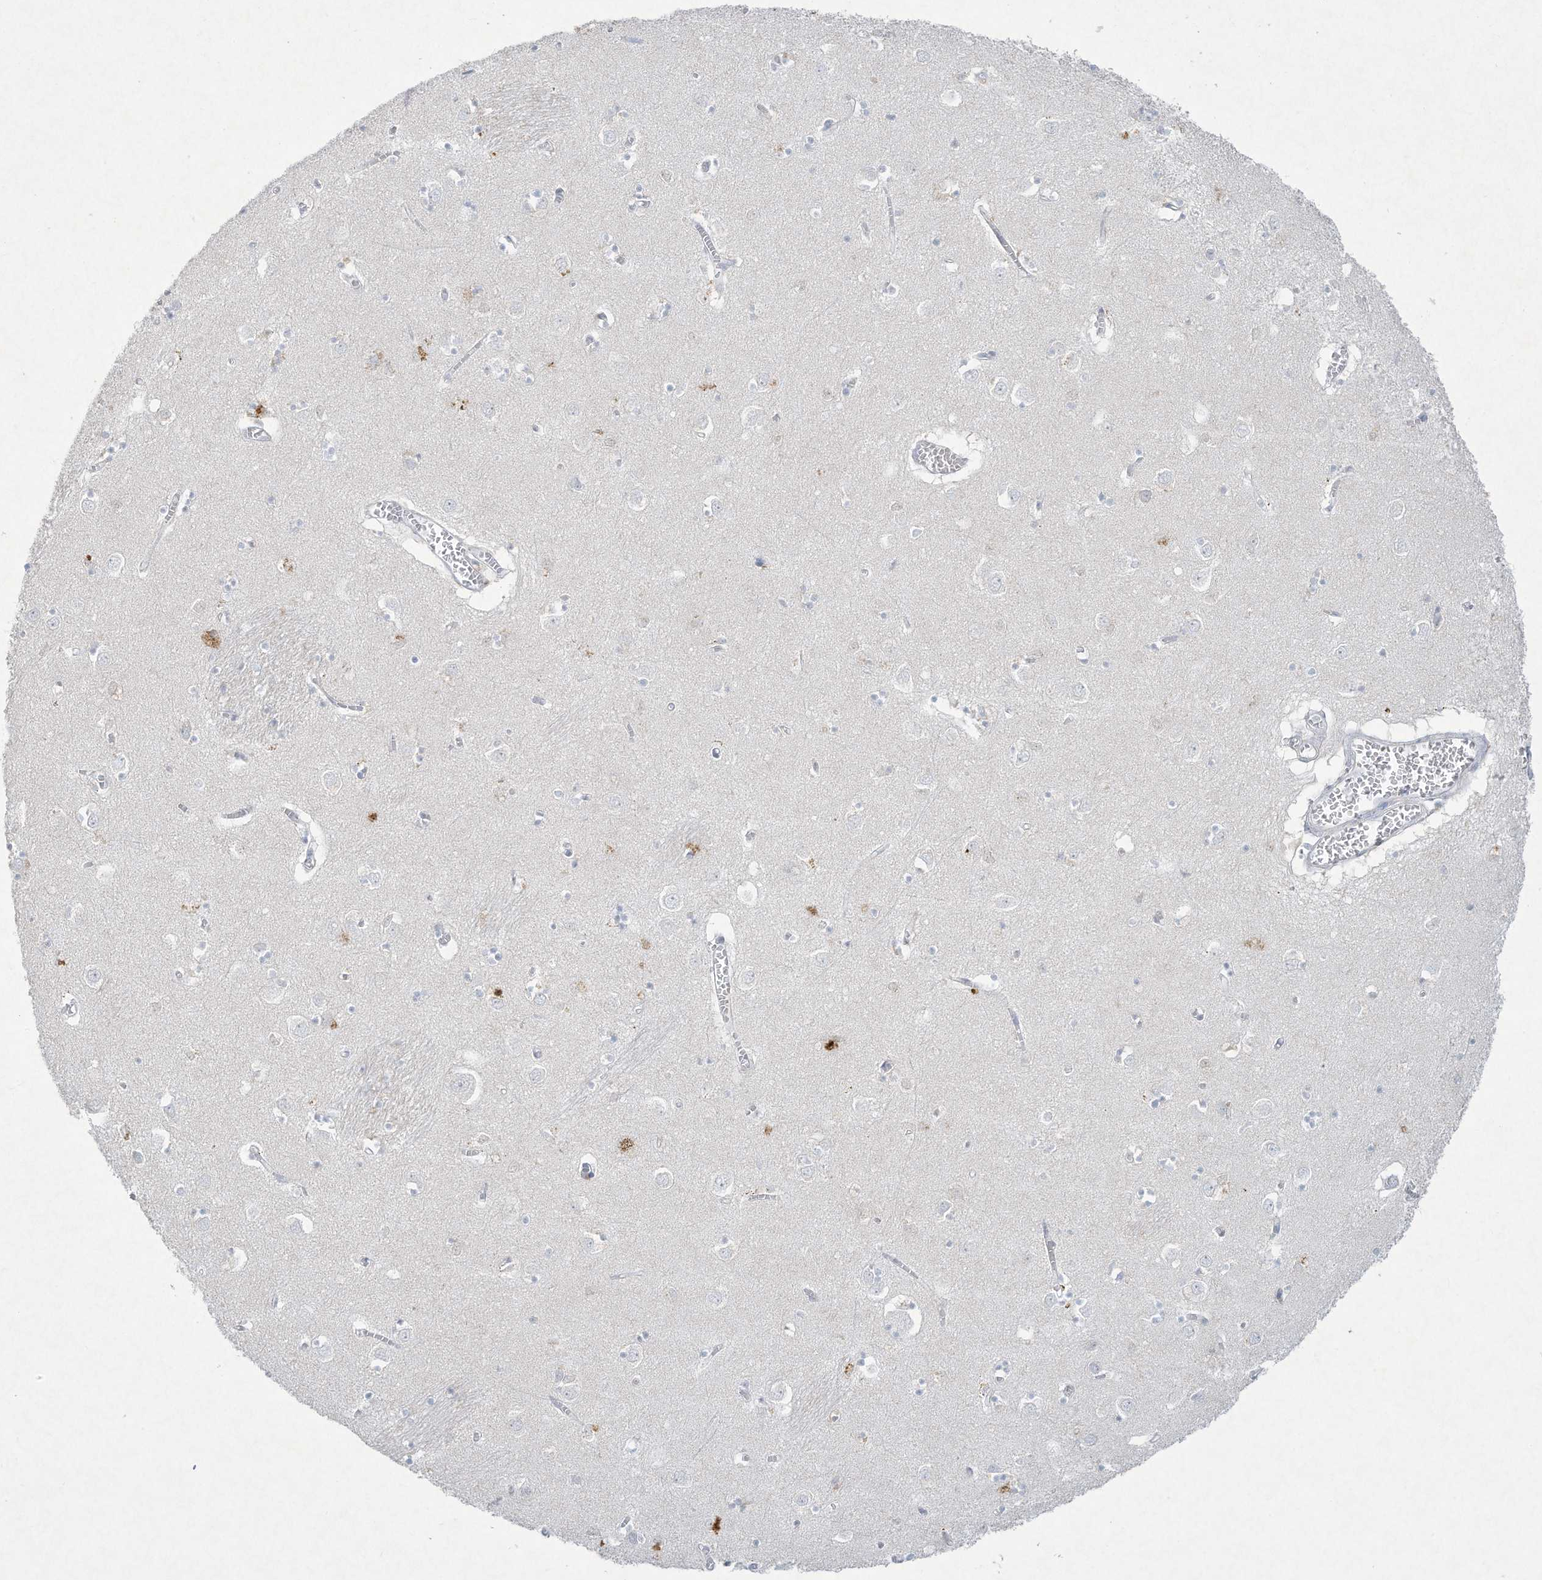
{"staining": {"intensity": "negative", "quantity": "none", "location": "none"}, "tissue": "caudate", "cell_type": "Glial cells", "image_type": "normal", "snomed": [{"axis": "morphology", "description": "Normal tissue, NOS"}, {"axis": "topography", "description": "Lateral ventricle wall"}], "caption": "Immunohistochemical staining of unremarkable human caudate reveals no significant staining in glial cells.", "gene": "PAX6", "patient": {"sex": "male", "age": 70}}